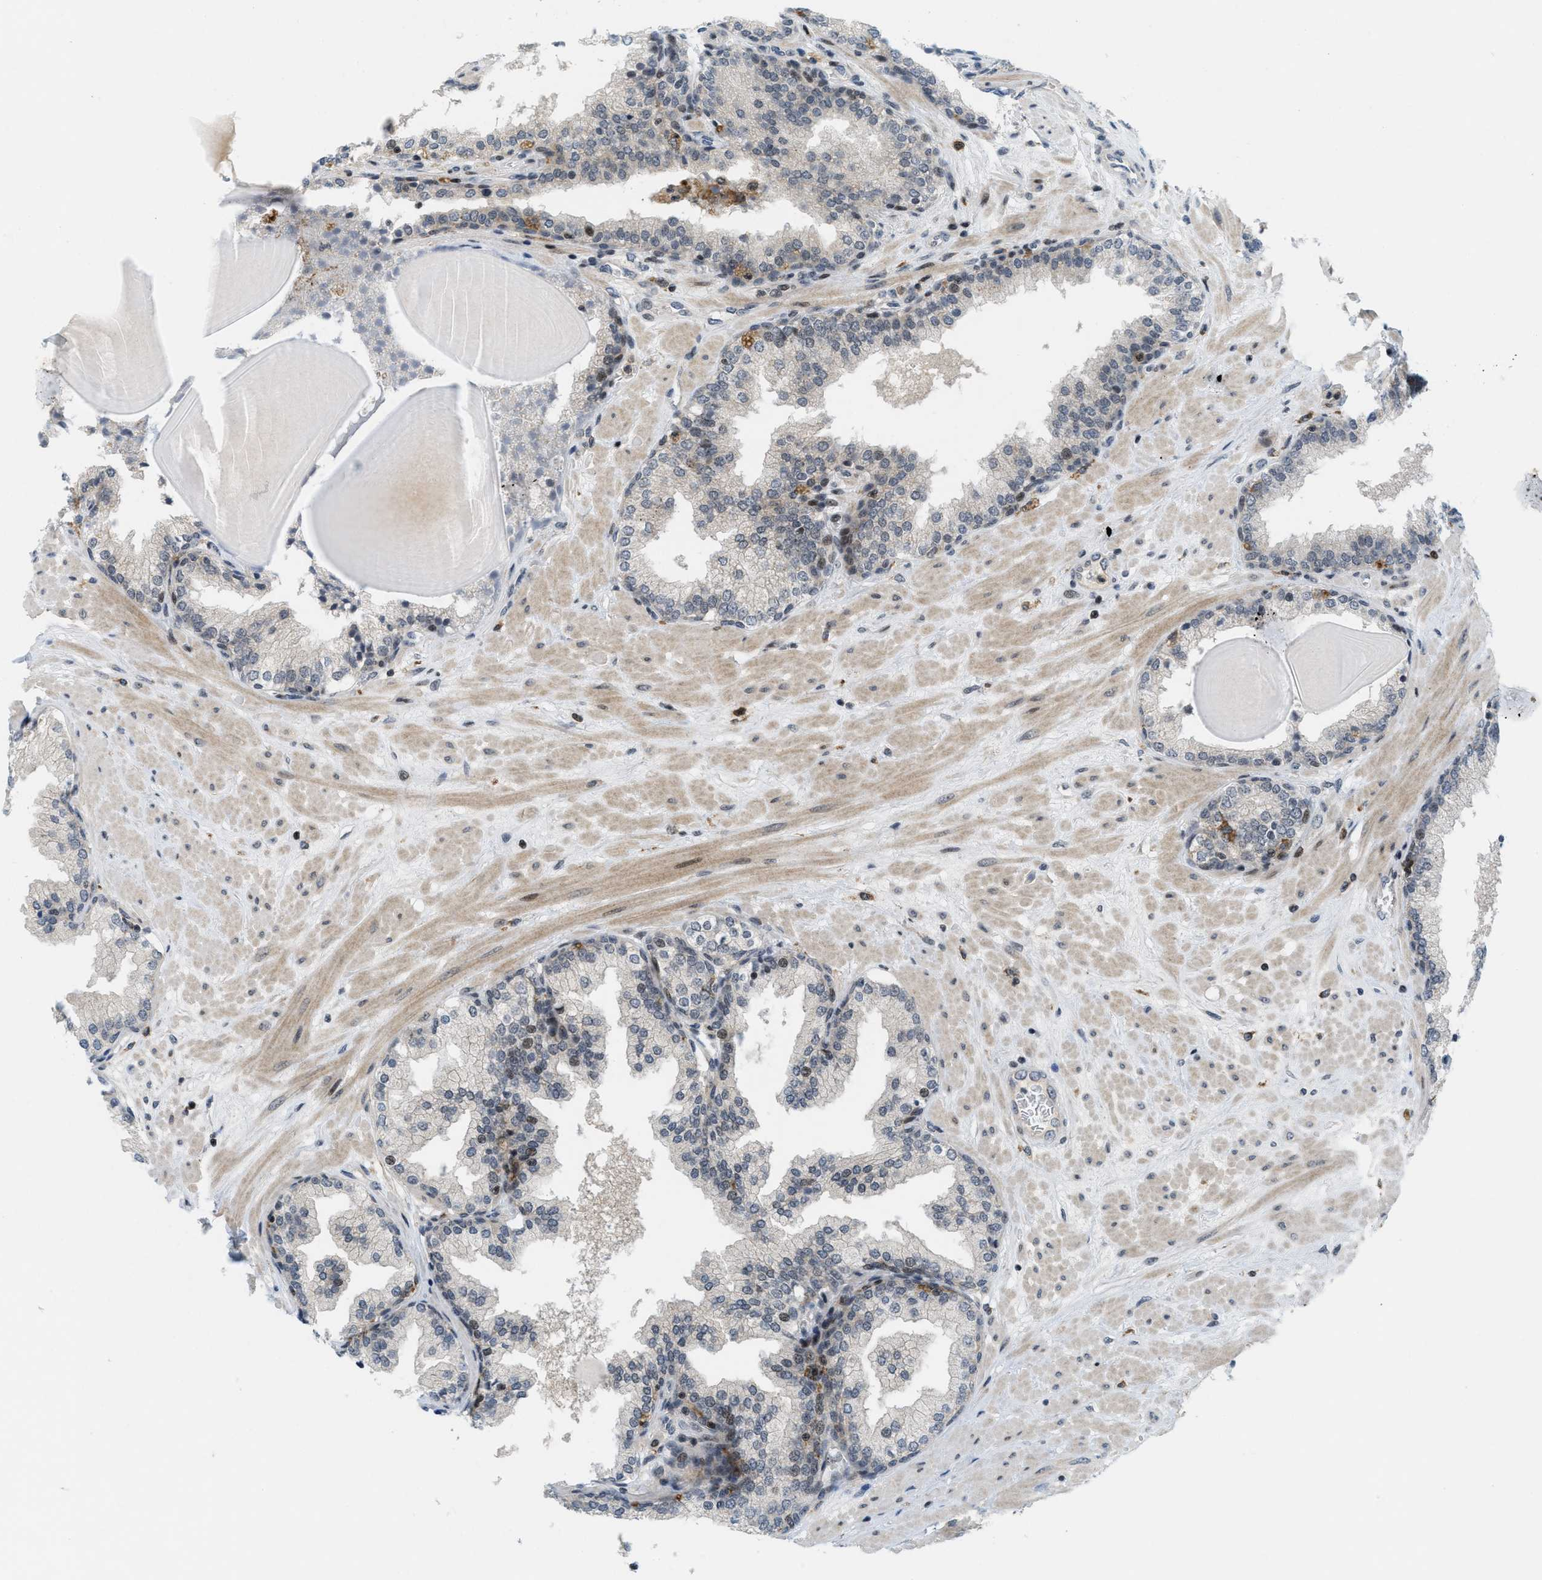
{"staining": {"intensity": "moderate", "quantity": "<25%", "location": "nuclear"}, "tissue": "prostate", "cell_type": "Glandular cells", "image_type": "normal", "snomed": [{"axis": "morphology", "description": "Normal tissue, NOS"}, {"axis": "topography", "description": "Prostate"}], "caption": "Brown immunohistochemical staining in unremarkable human prostate demonstrates moderate nuclear positivity in approximately <25% of glandular cells.", "gene": "ING1", "patient": {"sex": "male", "age": 51}}